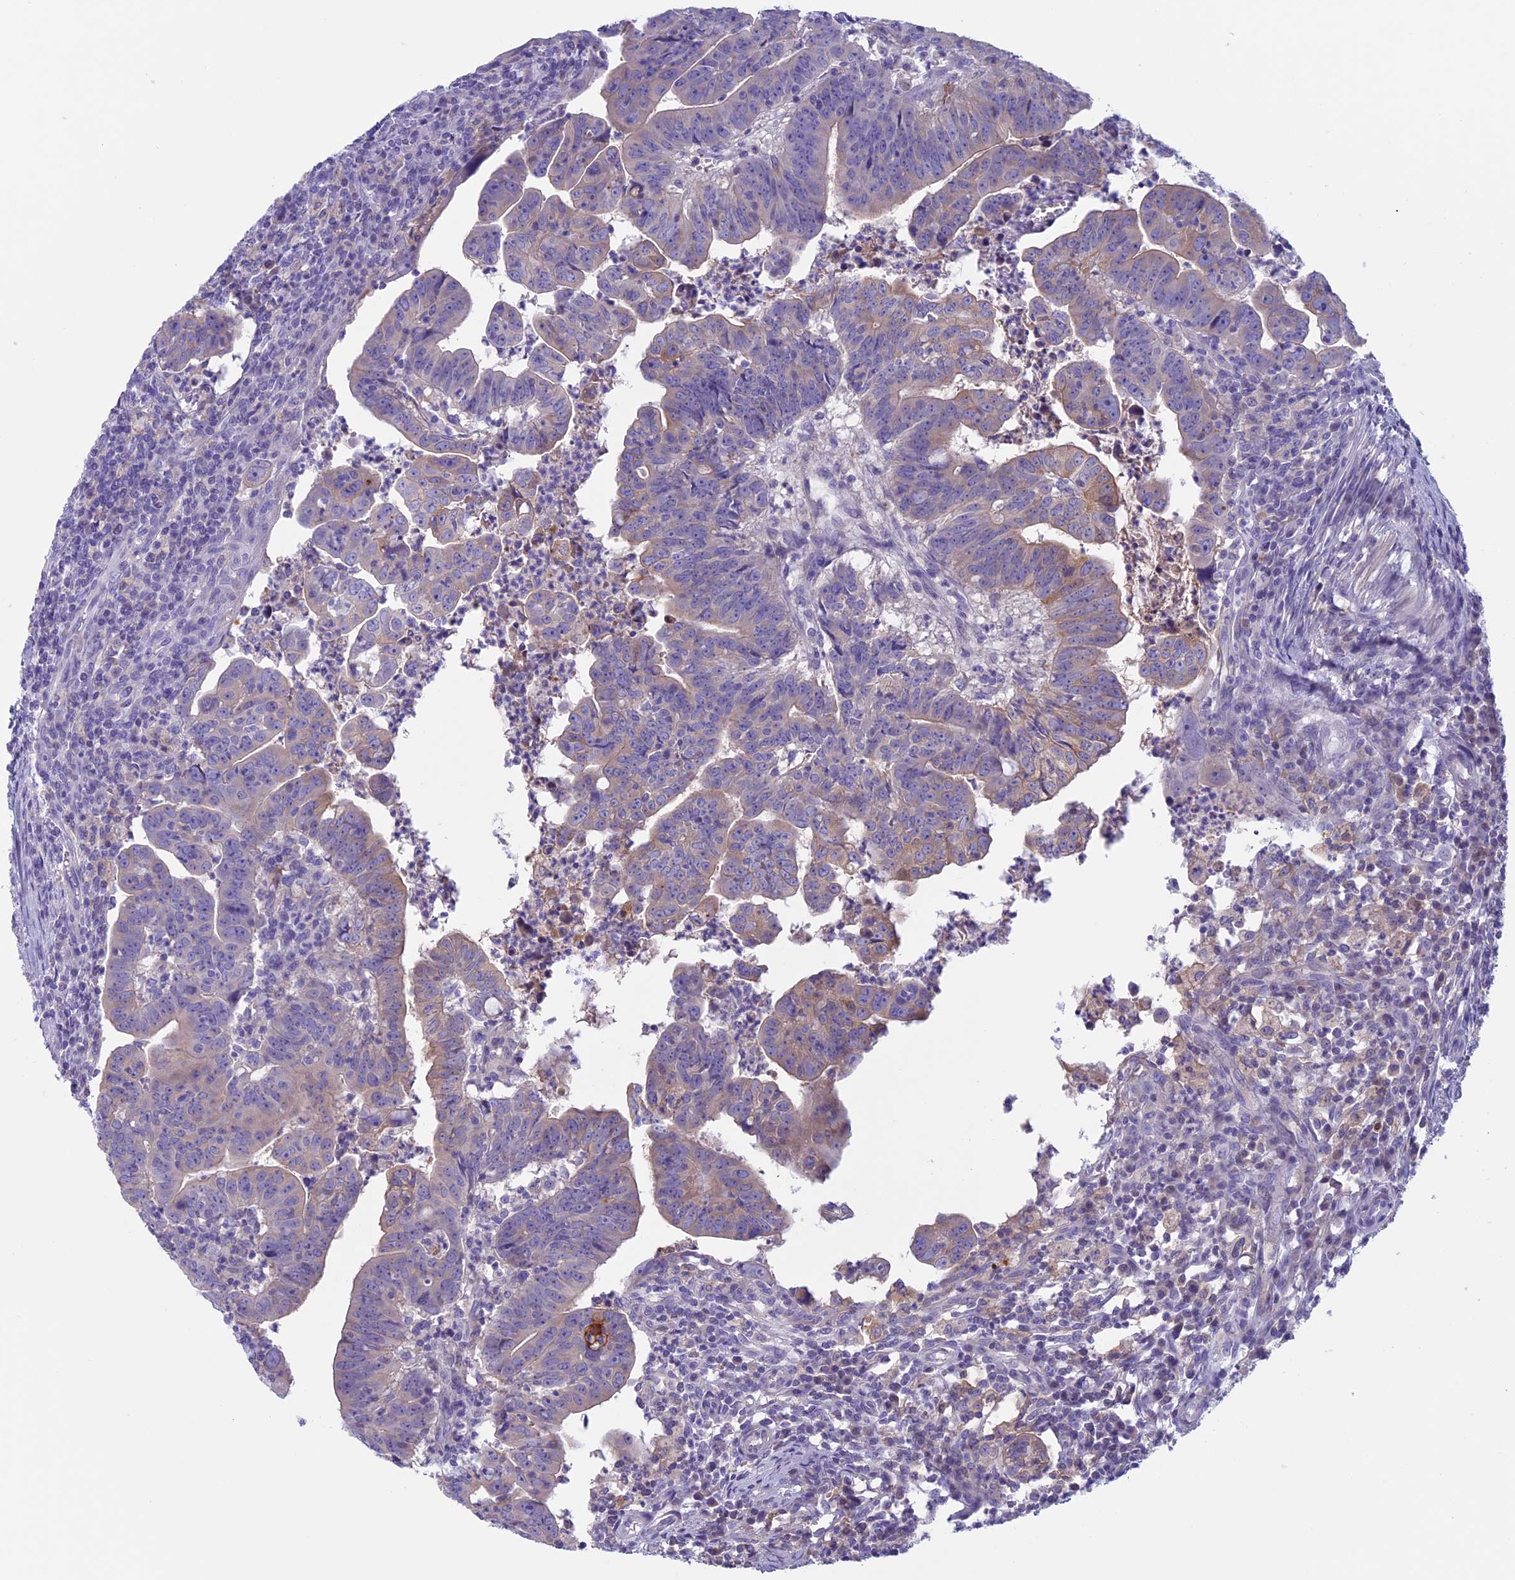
{"staining": {"intensity": "weak", "quantity": "<25%", "location": "cytoplasmic/membranous"}, "tissue": "colorectal cancer", "cell_type": "Tumor cells", "image_type": "cancer", "snomed": [{"axis": "morphology", "description": "Adenocarcinoma, NOS"}, {"axis": "topography", "description": "Rectum"}], "caption": "Micrograph shows no significant protein expression in tumor cells of colorectal cancer.", "gene": "ANGPTL2", "patient": {"sex": "male", "age": 69}}